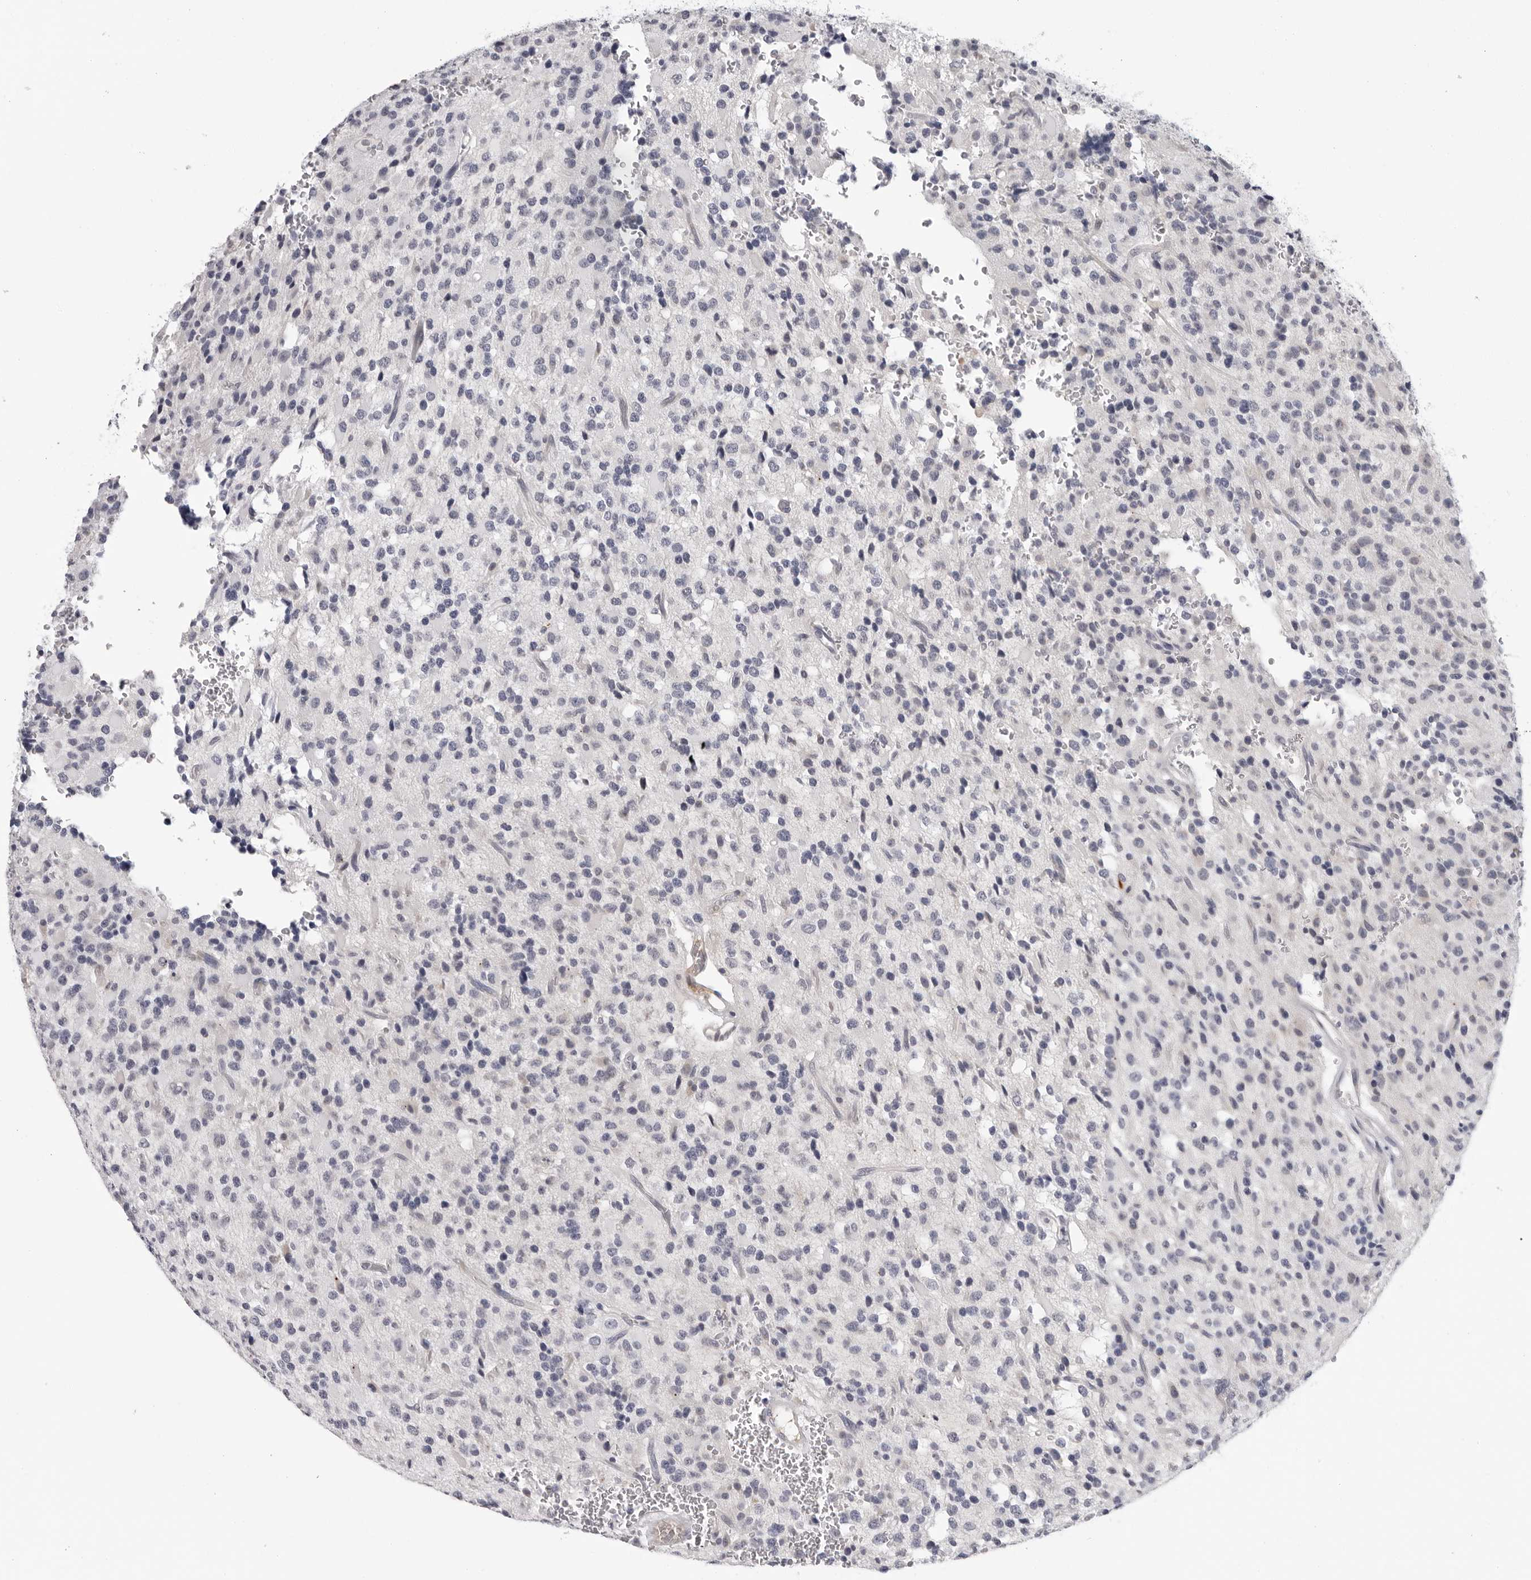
{"staining": {"intensity": "negative", "quantity": "none", "location": "none"}, "tissue": "glioma", "cell_type": "Tumor cells", "image_type": "cancer", "snomed": [{"axis": "morphology", "description": "Glioma, malignant, High grade"}, {"axis": "topography", "description": "Brain"}], "caption": "Immunohistochemical staining of human glioma demonstrates no significant staining in tumor cells.", "gene": "ZNF502", "patient": {"sex": "male", "age": 34}}